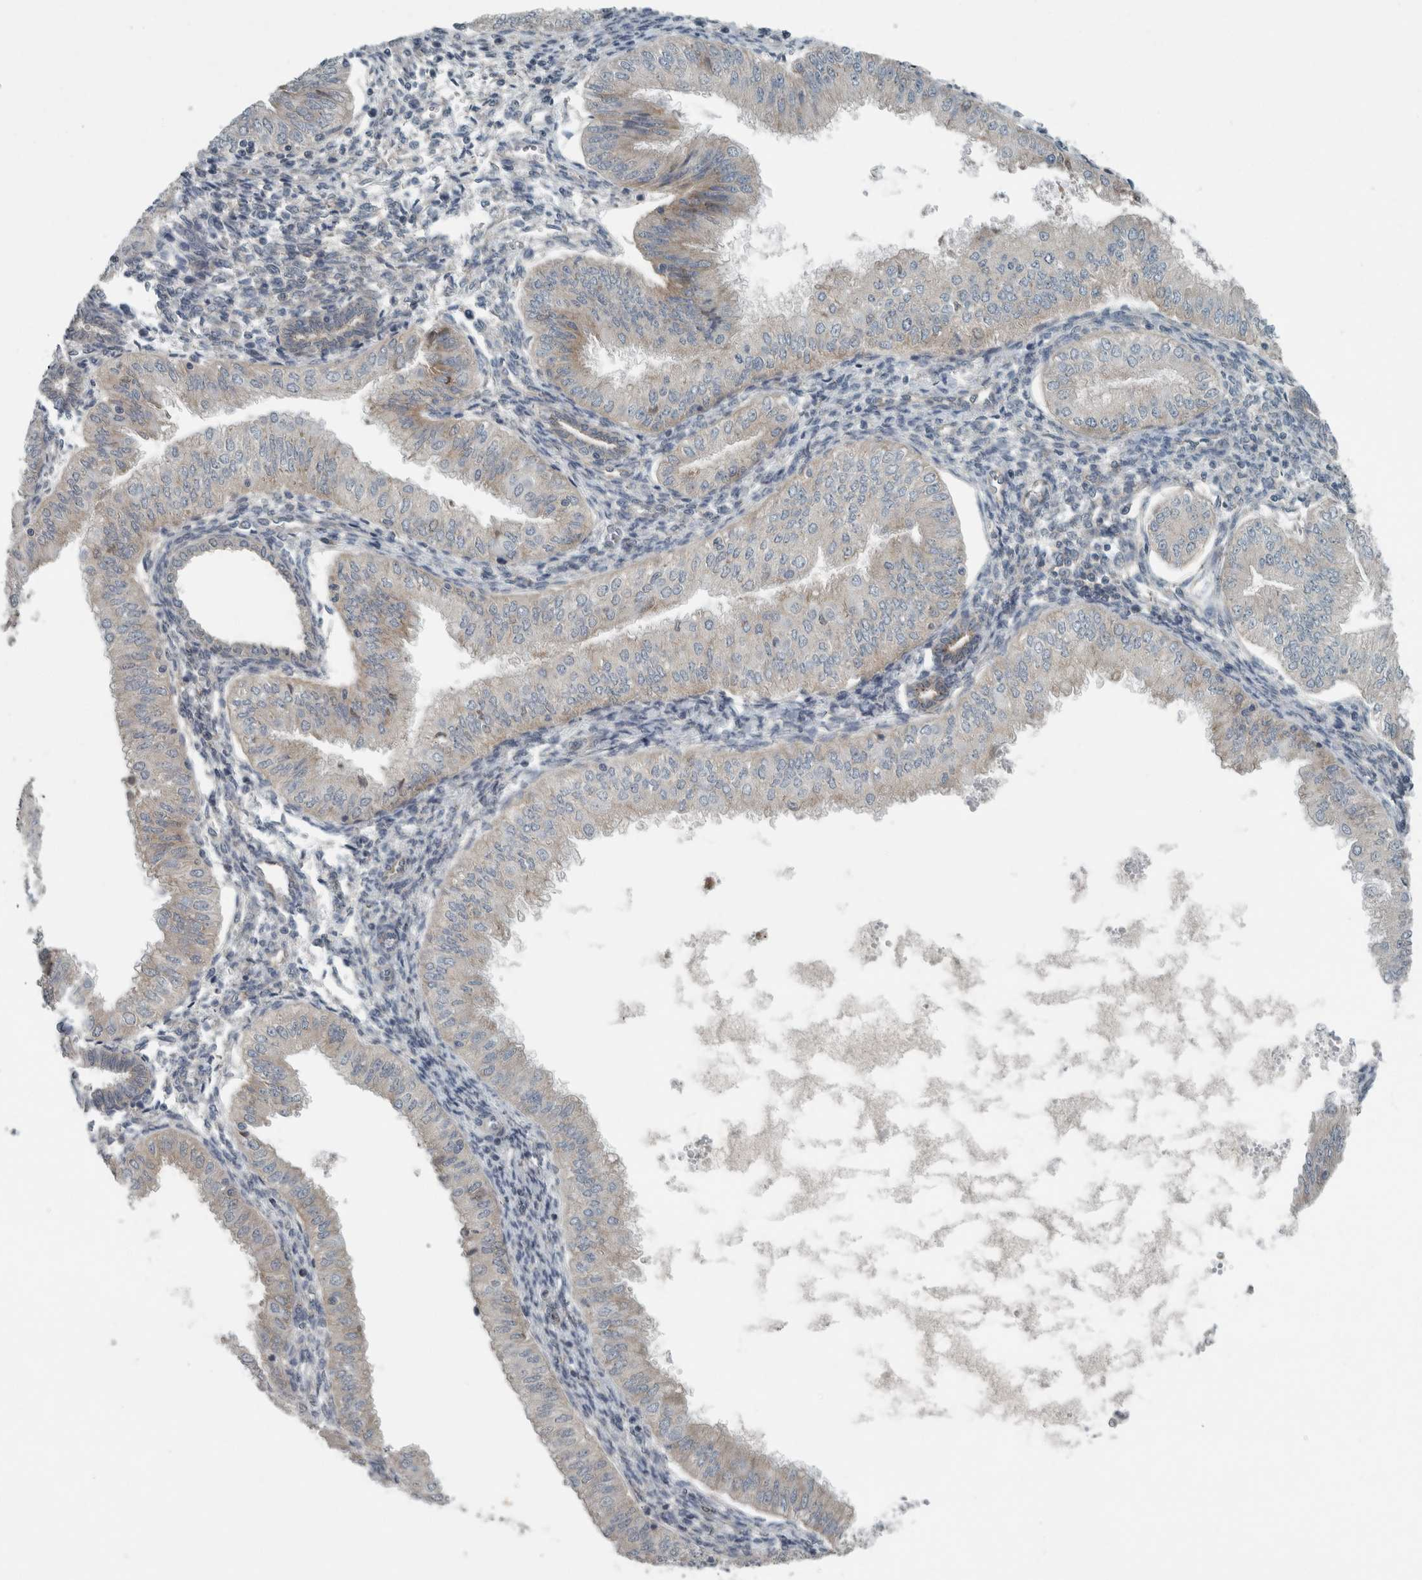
{"staining": {"intensity": "weak", "quantity": "<25%", "location": "cytoplasmic/membranous"}, "tissue": "endometrial cancer", "cell_type": "Tumor cells", "image_type": "cancer", "snomed": [{"axis": "morphology", "description": "Normal tissue, NOS"}, {"axis": "morphology", "description": "Adenocarcinoma, NOS"}, {"axis": "topography", "description": "Endometrium"}], "caption": "Immunohistochemistry (IHC) photomicrograph of human endometrial cancer (adenocarcinoma) stained for a protein (brown), which demonstrates no positivity in tumor cells.", "gene": "KIF1C", "patient": {"sex": "female", "age": 53}}